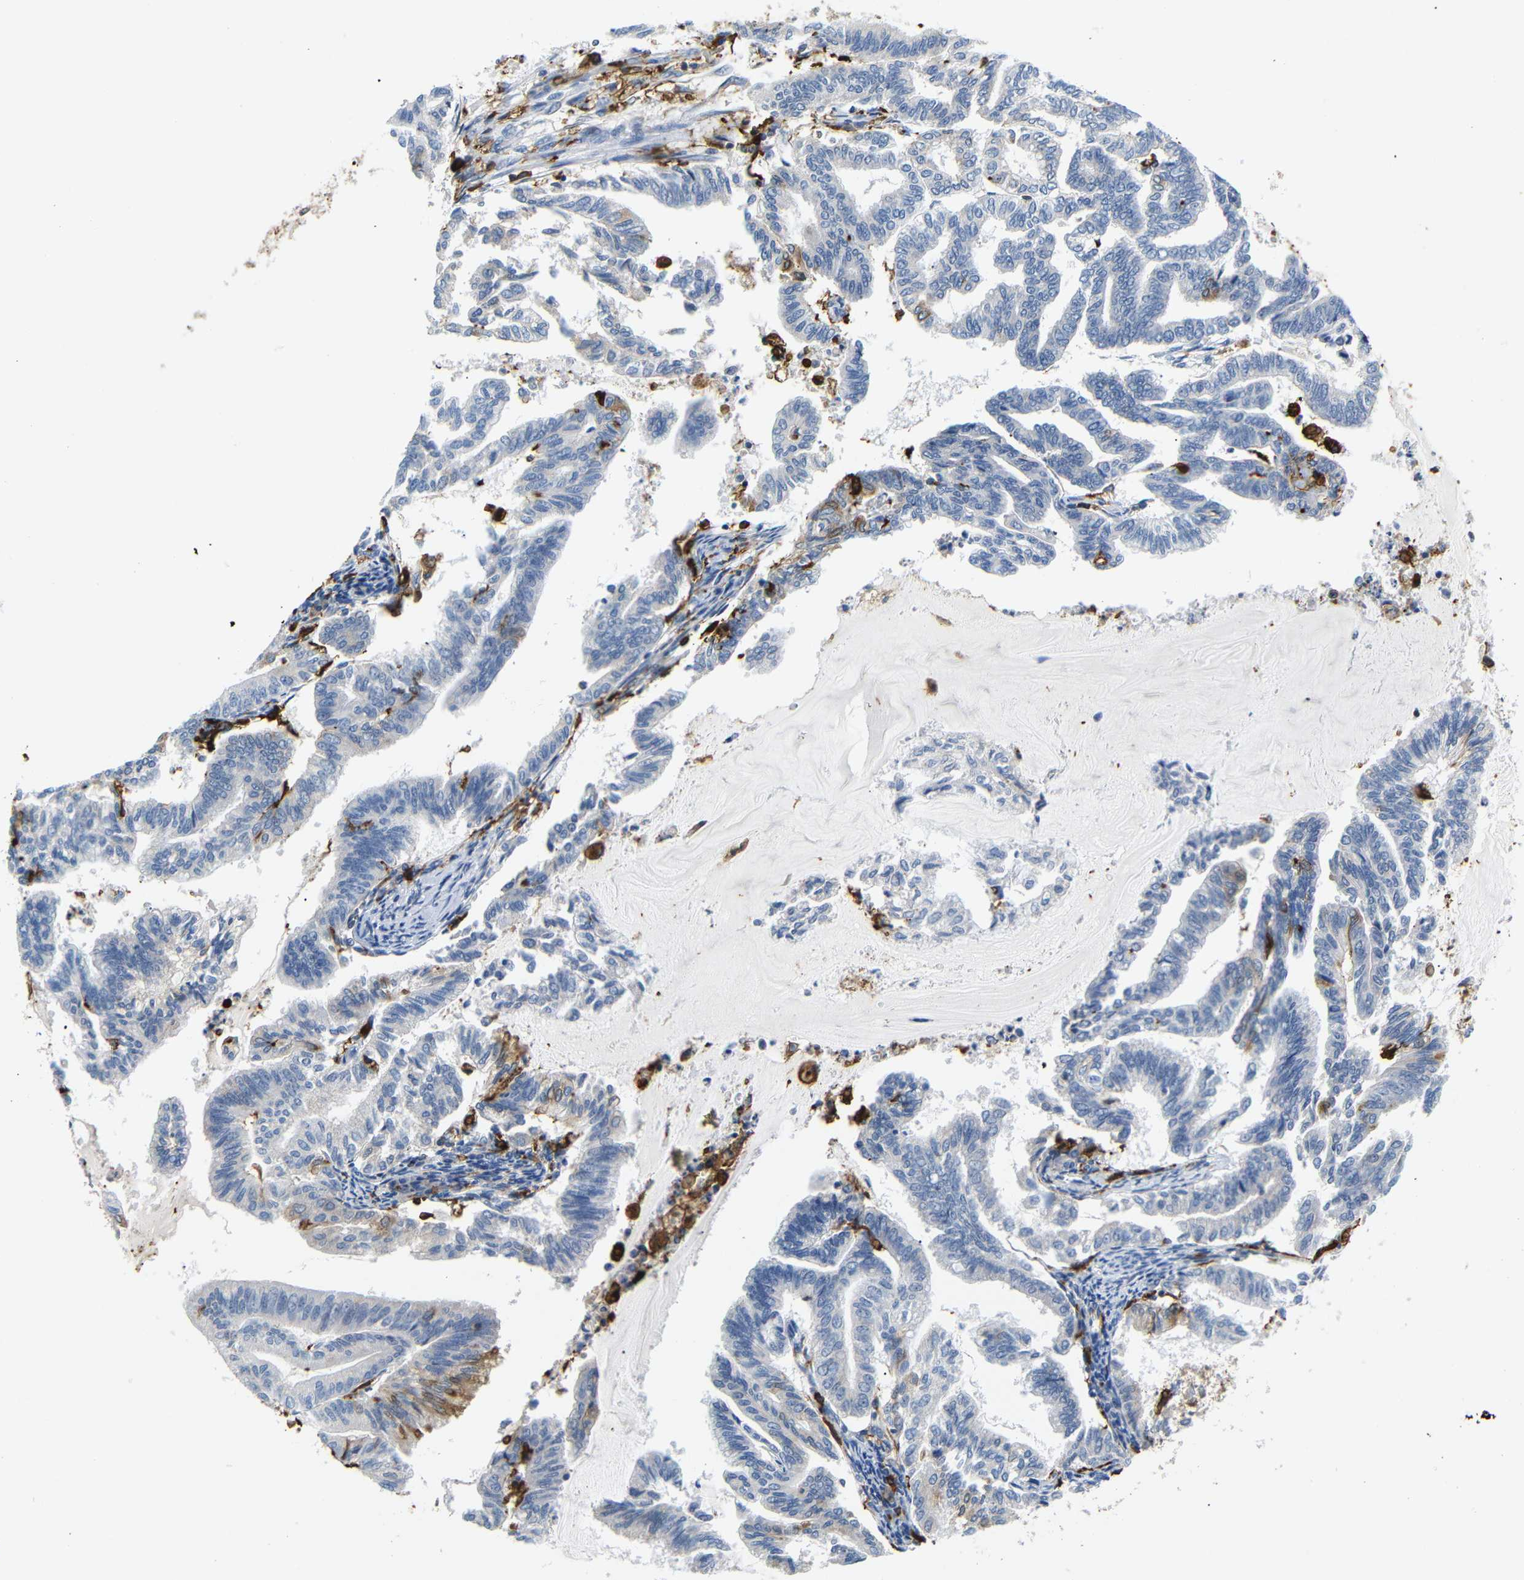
{"staining": {"intensity": "moderate", "quantity": "<25%", "location": "cytoplasmic/membranous"}, "tissue": "endometrial cancer", "cell_type": "Tumor cells", "image_type": "cancer", "snomed": [{"axis": "morphology", "description": "Adenocarcinoma, NOS"}, {"axis": "topography", "description": "Endometrium"}], "caption": "Protein staining of adenocarcinoma (endometrial) tissue displays moderate cytoplasmic/membranous staining in approximately <25% of tumor cells. (DAB IHC, brown staining for protein, blue staining for nuclei).", "gene": "HLA-DQB1", "patient": {"sex": "female", "age": 79}}